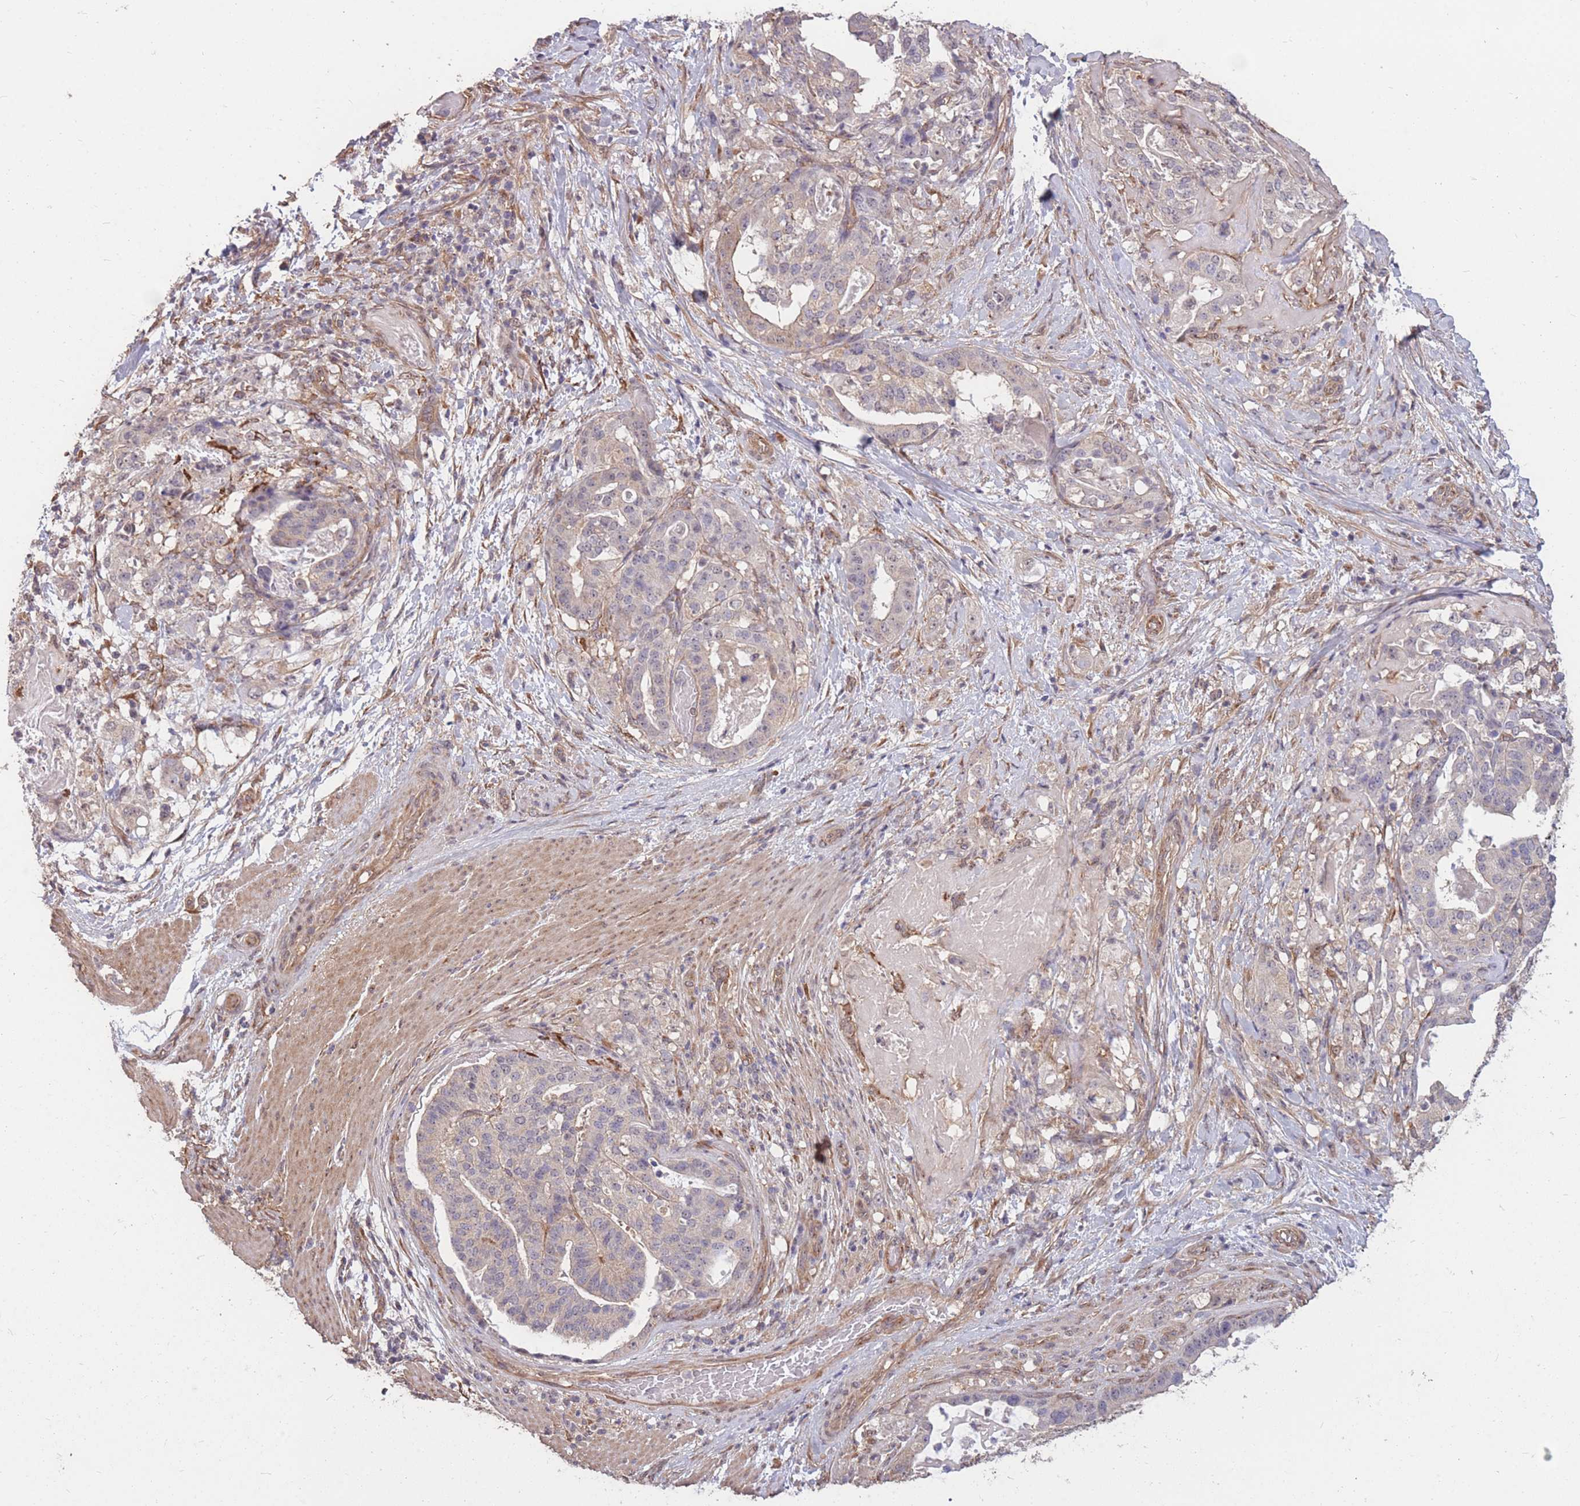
{"staining": {"intensity": "negative", "quantity": "none", "location": "none"}, "tissue": "stomach cancer", "cell_type": "Tumor cells", "image_type": "cancer", "snomed": [{"axis": "morphology", "description": "Adenocarcinoma, NOS"}, {"axis": "topography", "description": "Stomach"}], "caption": "A histopathology image of human stomach cancer is negative for staining in tumor cells.", "gene": "DYNC1LI2", "patient": {"sex": "male", "age": 48}}